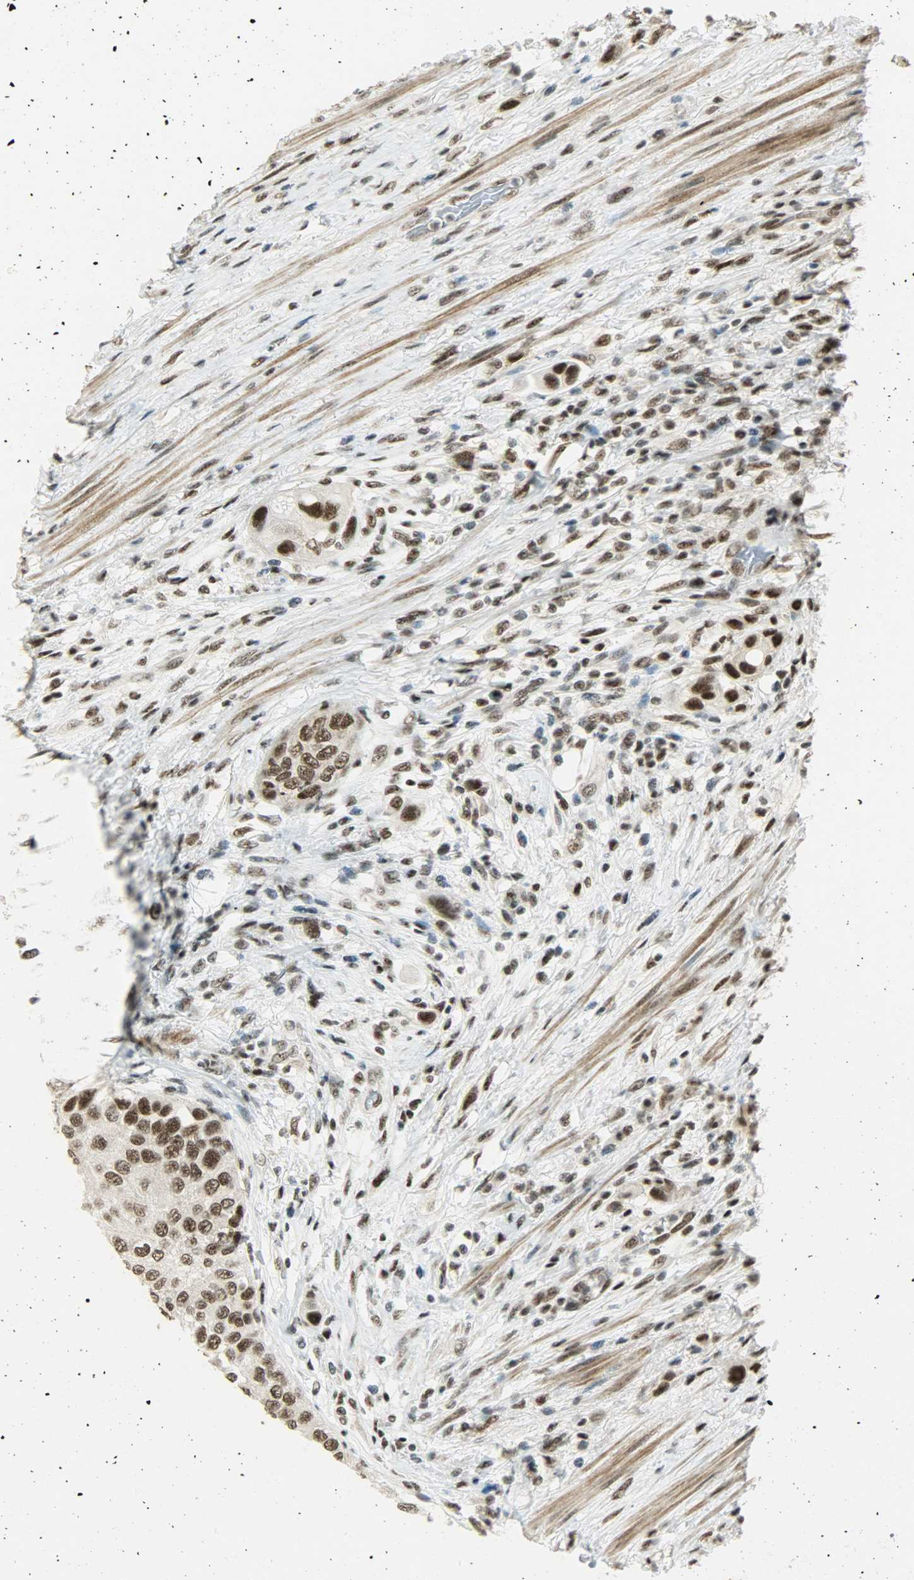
{"staining": {"intensity": "strong", "quantity": ">75%", "location": "nuclear"}, "tissue": "urothelial cancer", "cell_type": "Tumor cells", "image_type": "cancer", "snomed": [{"axis": "morphology", "description": "Urothelial carcinoma, High grade"}, {"axis": "topography", "description": "Urinary bladder"}], "caption": "Immunohistochemical staining of human urothelial carcinoma (high-grade) displays high levels of strong nuclear expression in about >75% of tumor cells. (Stains: DAB in brown, nuclei in blue, Microscopy: brightfield microscopy at high magnification).", "gene": "SUGP1", "patient": {"sex": "female", "age": 56}}